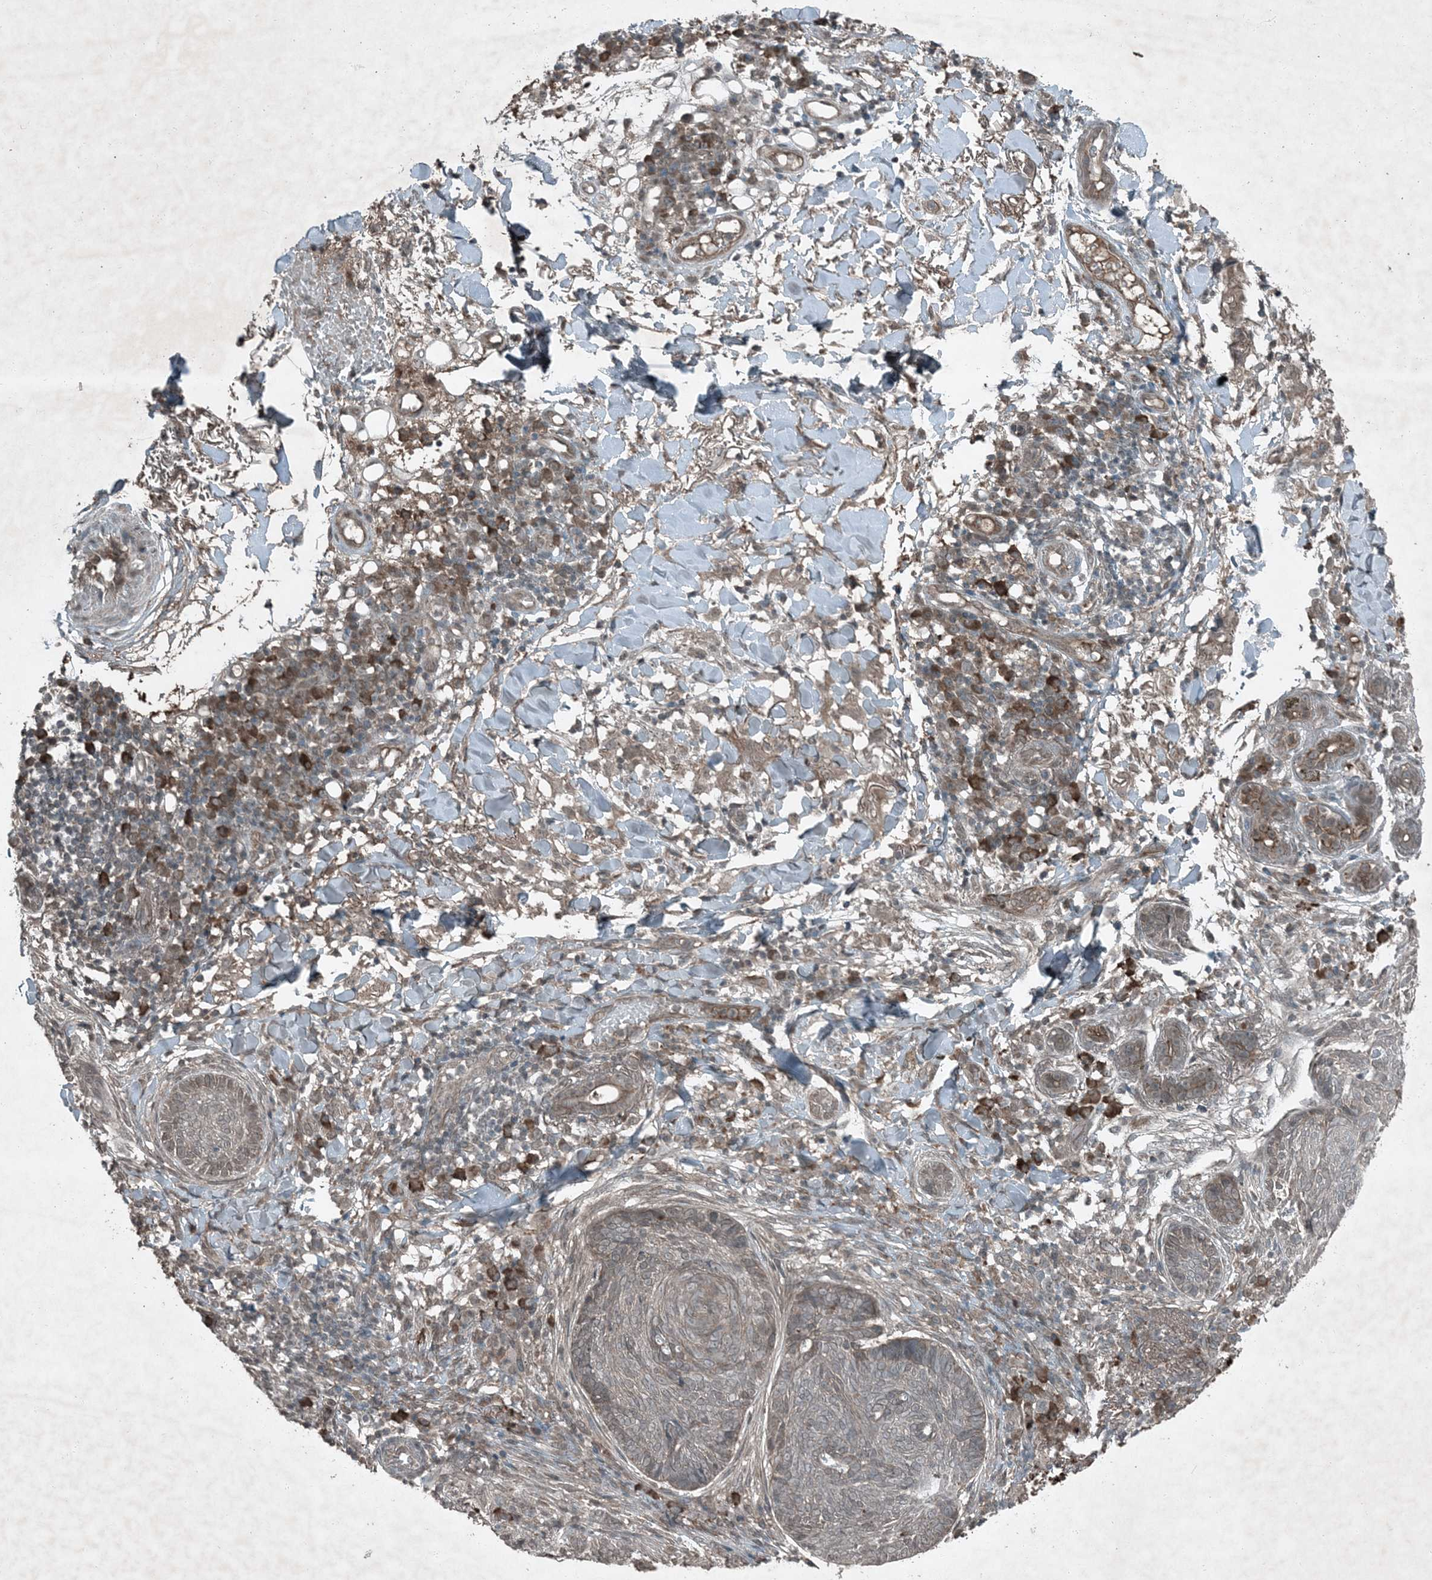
{"staining": {"intensity": "weak", "quantity": "<25%", "location": "cytoplasmic/membranous"}, "tissue": "skin cancer", "cell_type": "Tumor cells", "image_type": "cancer", "snomed": [{"axis": "morphology", "description": "Basal cell carcinoma"}, {"axis": "topography", "description": "Skin"}], "caption": "Immunohistochemical staining of human skin basal cell carcinoma demonstrates no significant expression in tumor cells.", "gene": "MDN1", "patient": {"sex": "male", "age": 85}}